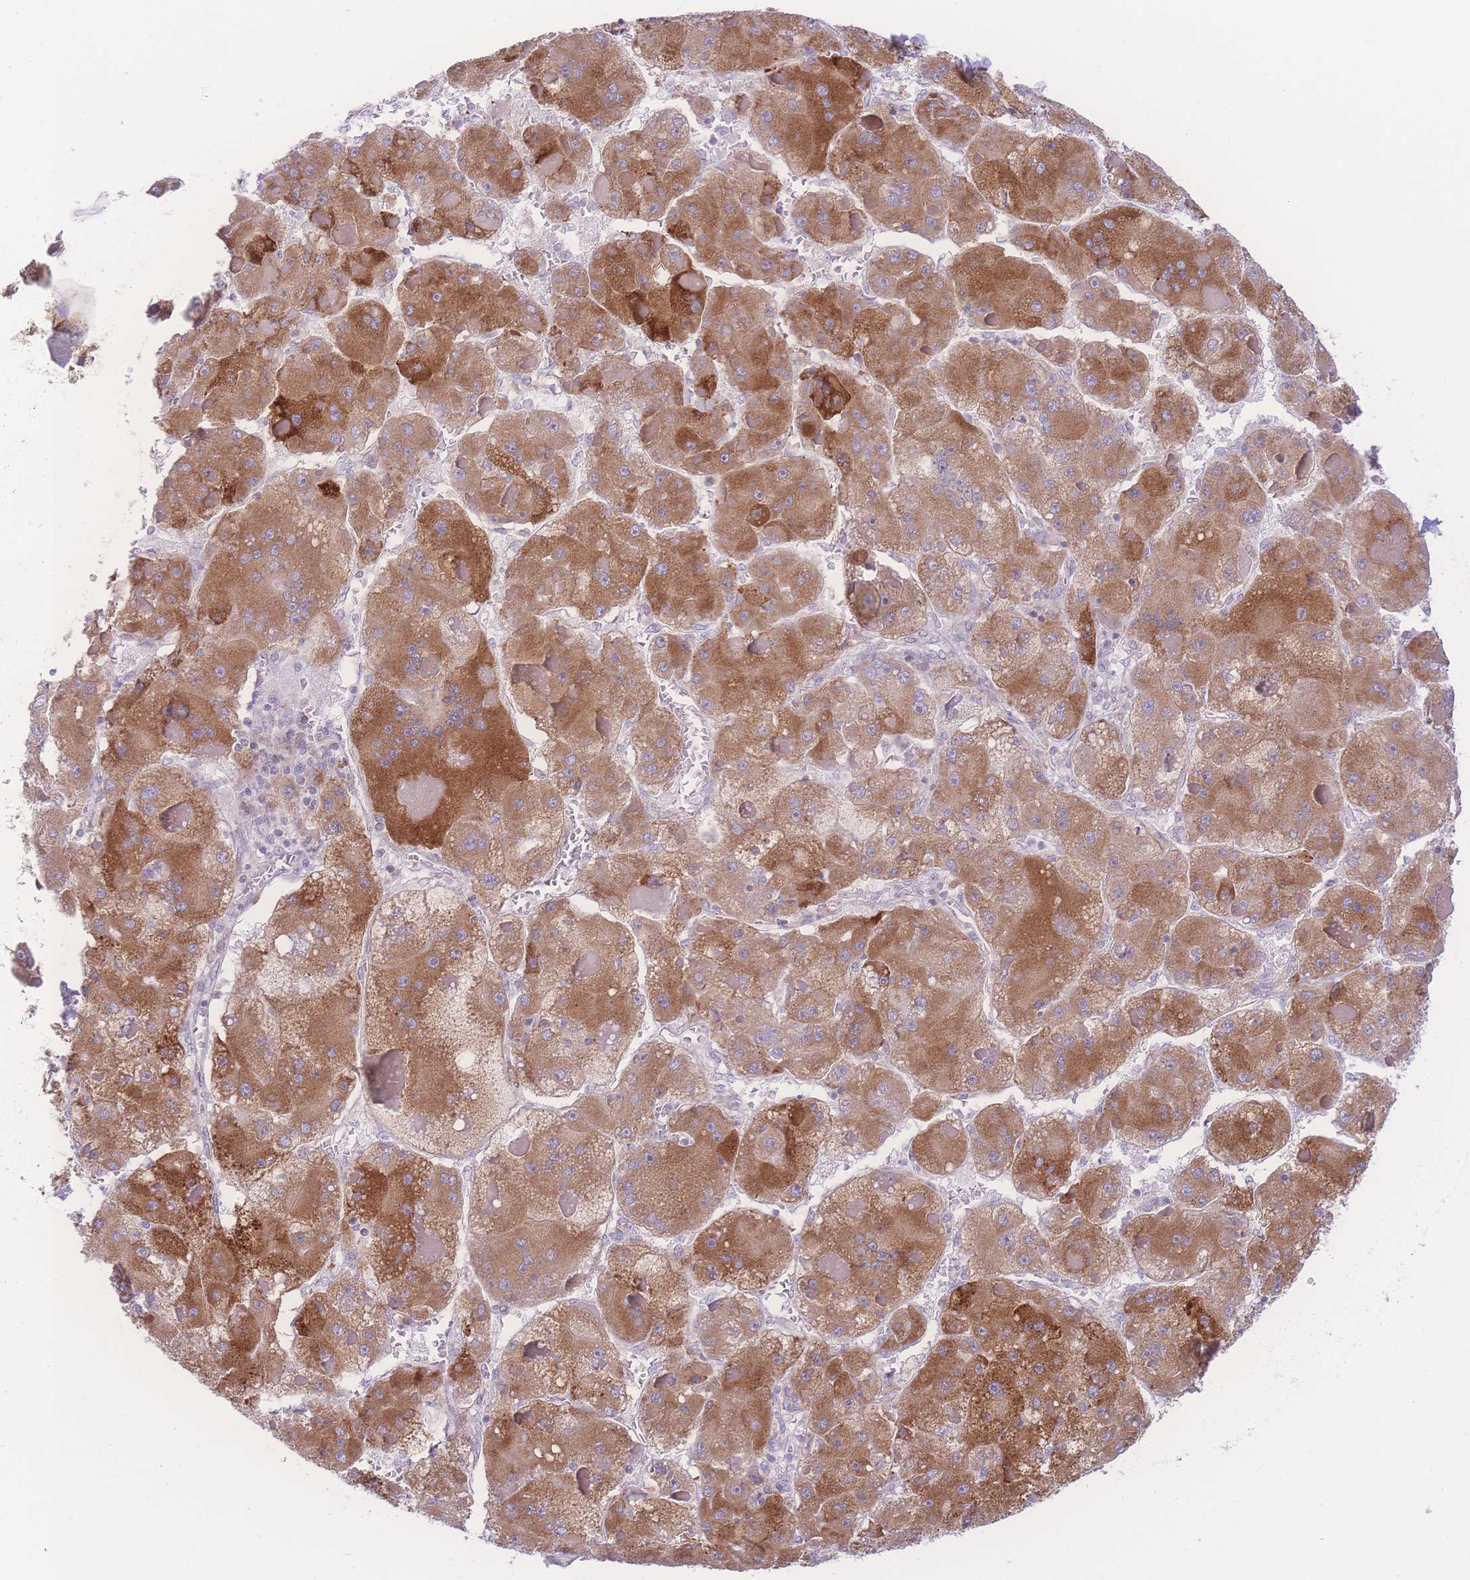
{"staining": {"intensity": "moderate", "quantity": ">75%", "location": "cytoplasmic/membranous"}, "tissue": "liver cancer", "cell_type": "Tumor cells", "image_type": "cancer", "snomed": [{"axis": "morphology", "description": "Carcinoma, Hepatocellular, NOS"}, {"axis": "topography", "description": "Liver"}], "caption": "Immunohistochemical staining of hepatocellular carcinoma (liver) demonstrates medium levels of moderate cytoplasmic/membranous expression in about >75% of tumor cells.", "gene": "NBEAL1", "patient": {"sex": "female", "age": 73}}